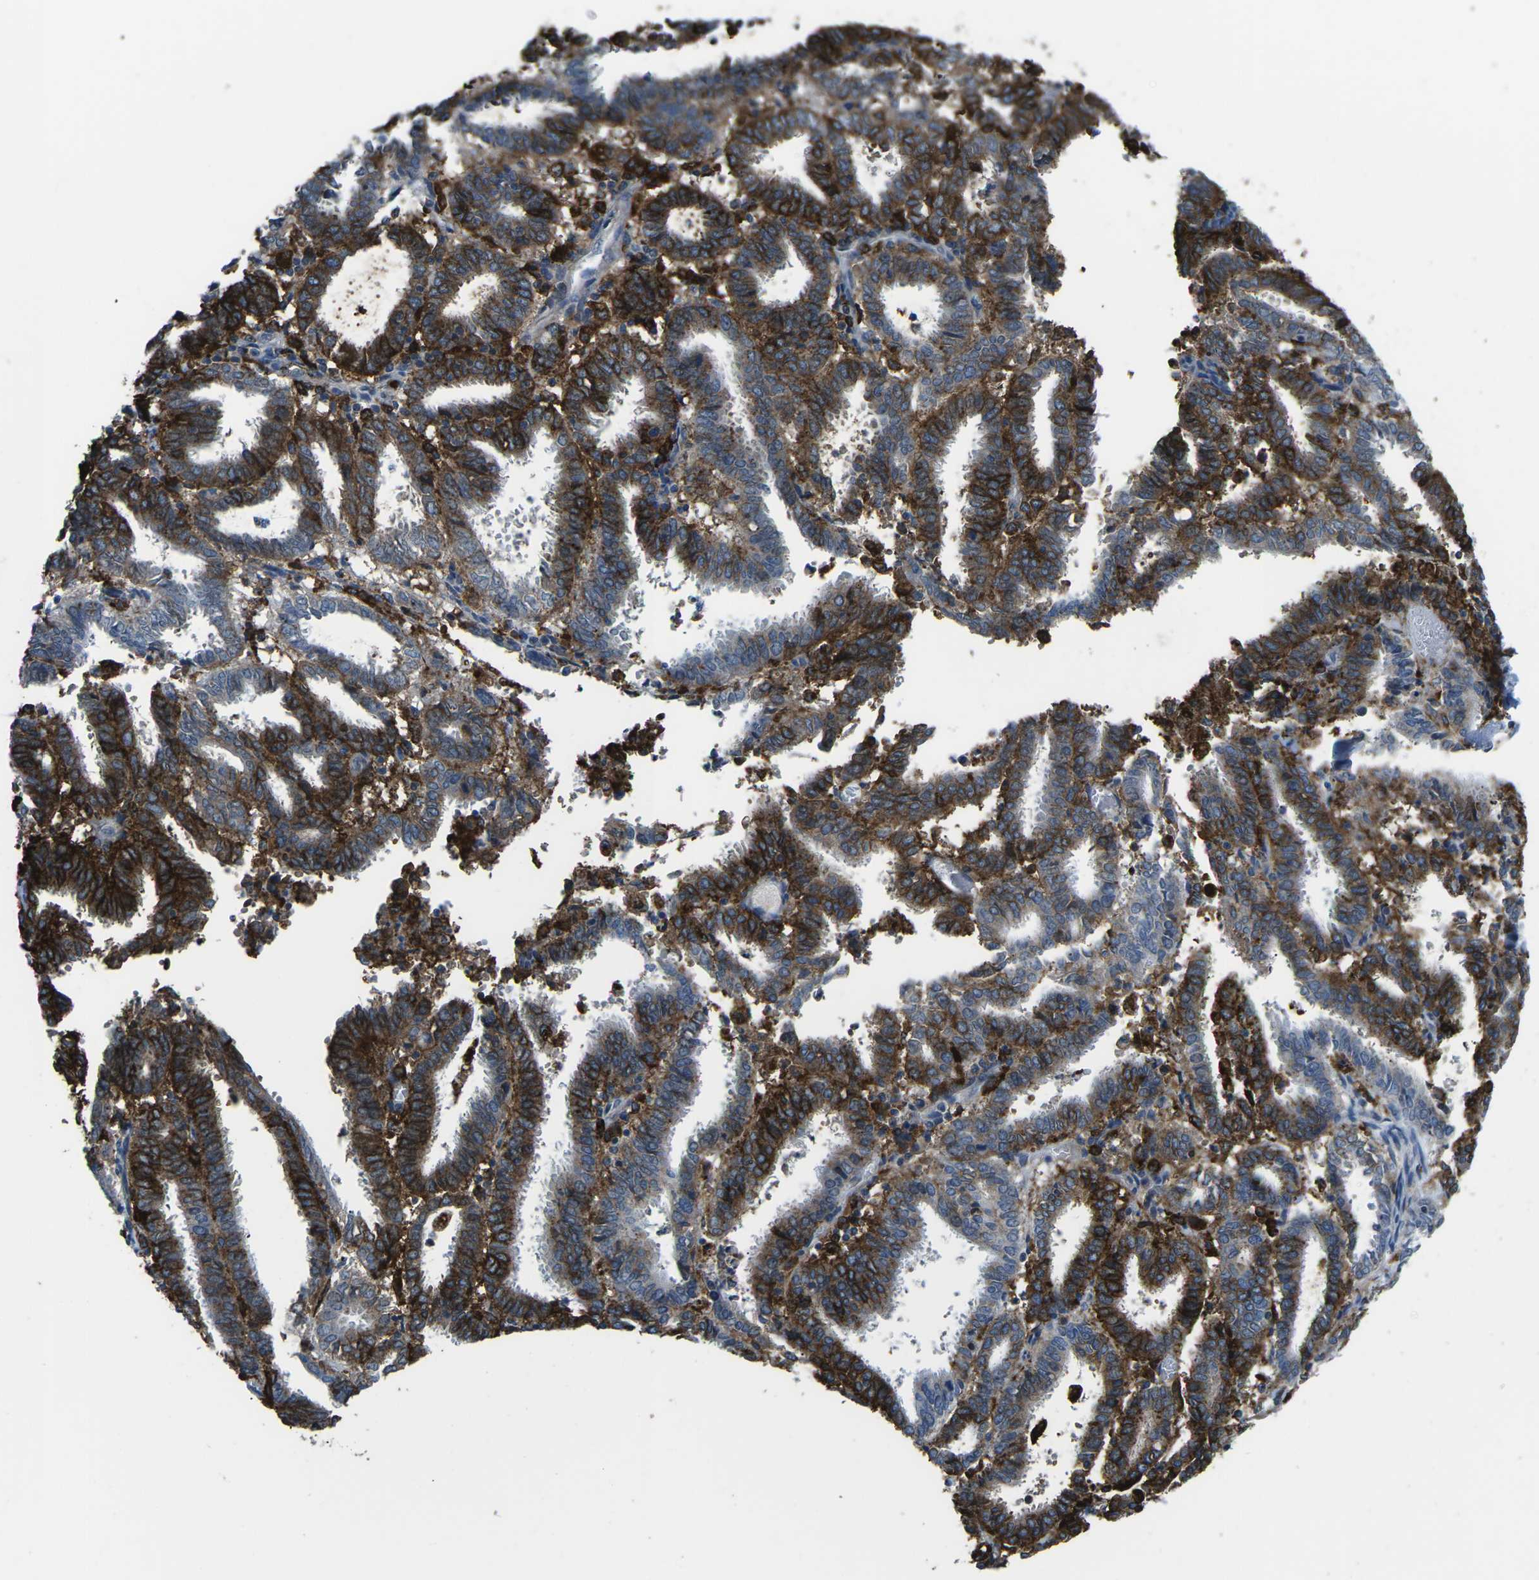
{"staining": {"intensity": "strong", "quantity": ">75%", "location": "cytoplasmic/membranous"}, "tissue": "endometrial cancer", "cell_type": "Tumor cells", "image_type": "cancer", "snomed": [{"axis": "morphology", "description": "Adenocarcinoma, NOS"}, {"axis": "topography", "description": "Uterus"}], "caption": "Protein positivity by immunohistochemistry (IHC) shows strong cytoplasmic/membranous staining in approximately >75% of tumor cells in endometrial cancer (adenocarcinoma). (DAB (3,3'-diaminobenzidine) = brown stain, brightfield microscopy at high magnification).", "gene": "PTPN1", "patient": {"sex": "female", "age": 83}}